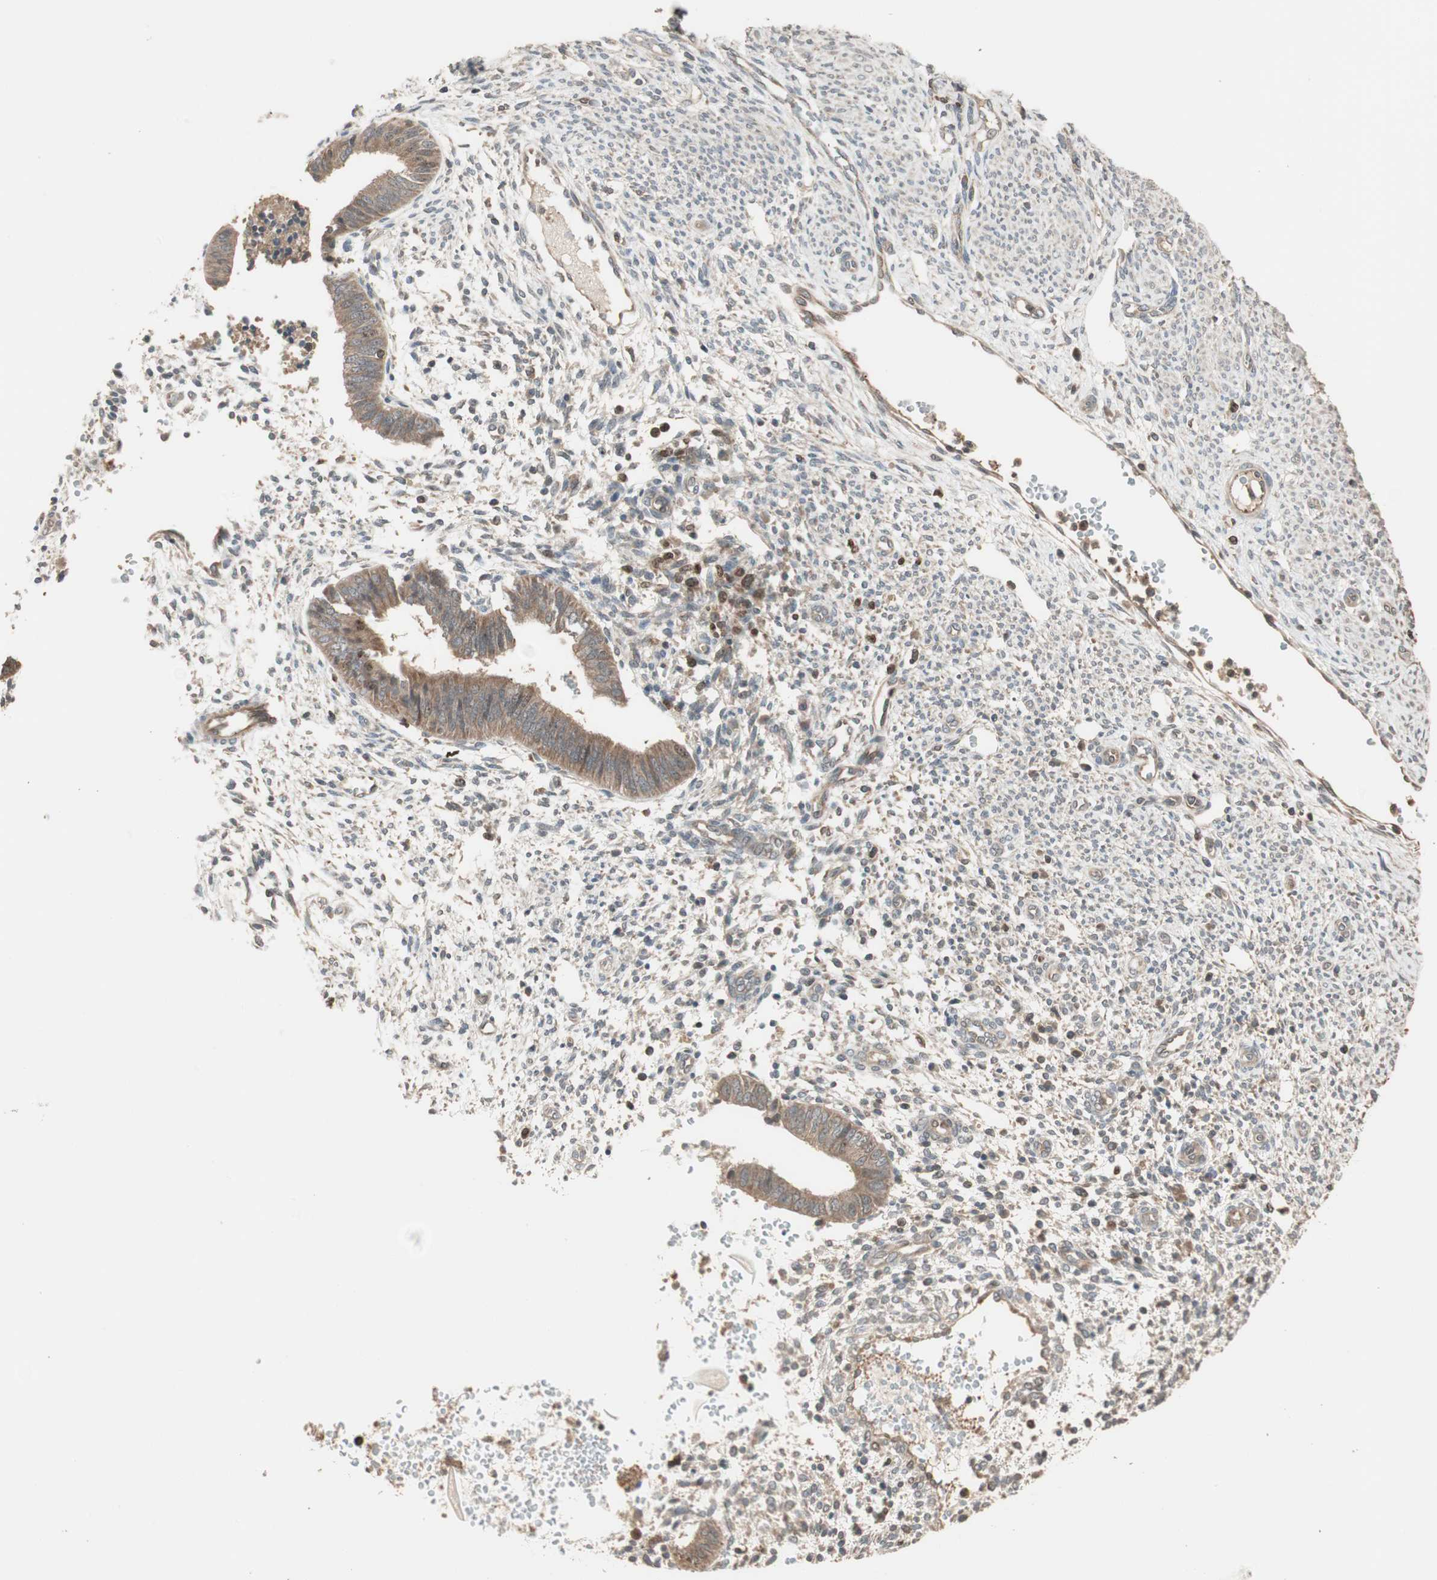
{"staining": {"intensity": "weak", "quantity": ">75%", "location": "cytoplasmic/membranous"}, "tissue": "endometrium", "cell_type": "Cells in endometrial stroma", "image_type": "normal", "snomed": [{"axis": "morphology", "description": "Normal tissue, NOS"}, {"axis": "topography", "description": "Endometrium"}], "caption": "Immunohistochemistry micrograph of benign endometrium stained for a protein (brown), which demonstrates low levels of weak cytoplasmic/membranous positivity in approximately >75% of cells in endometrial stroma.", "gene": "ATP6AP2", "patient": {"sex": "female", "age": 35}}